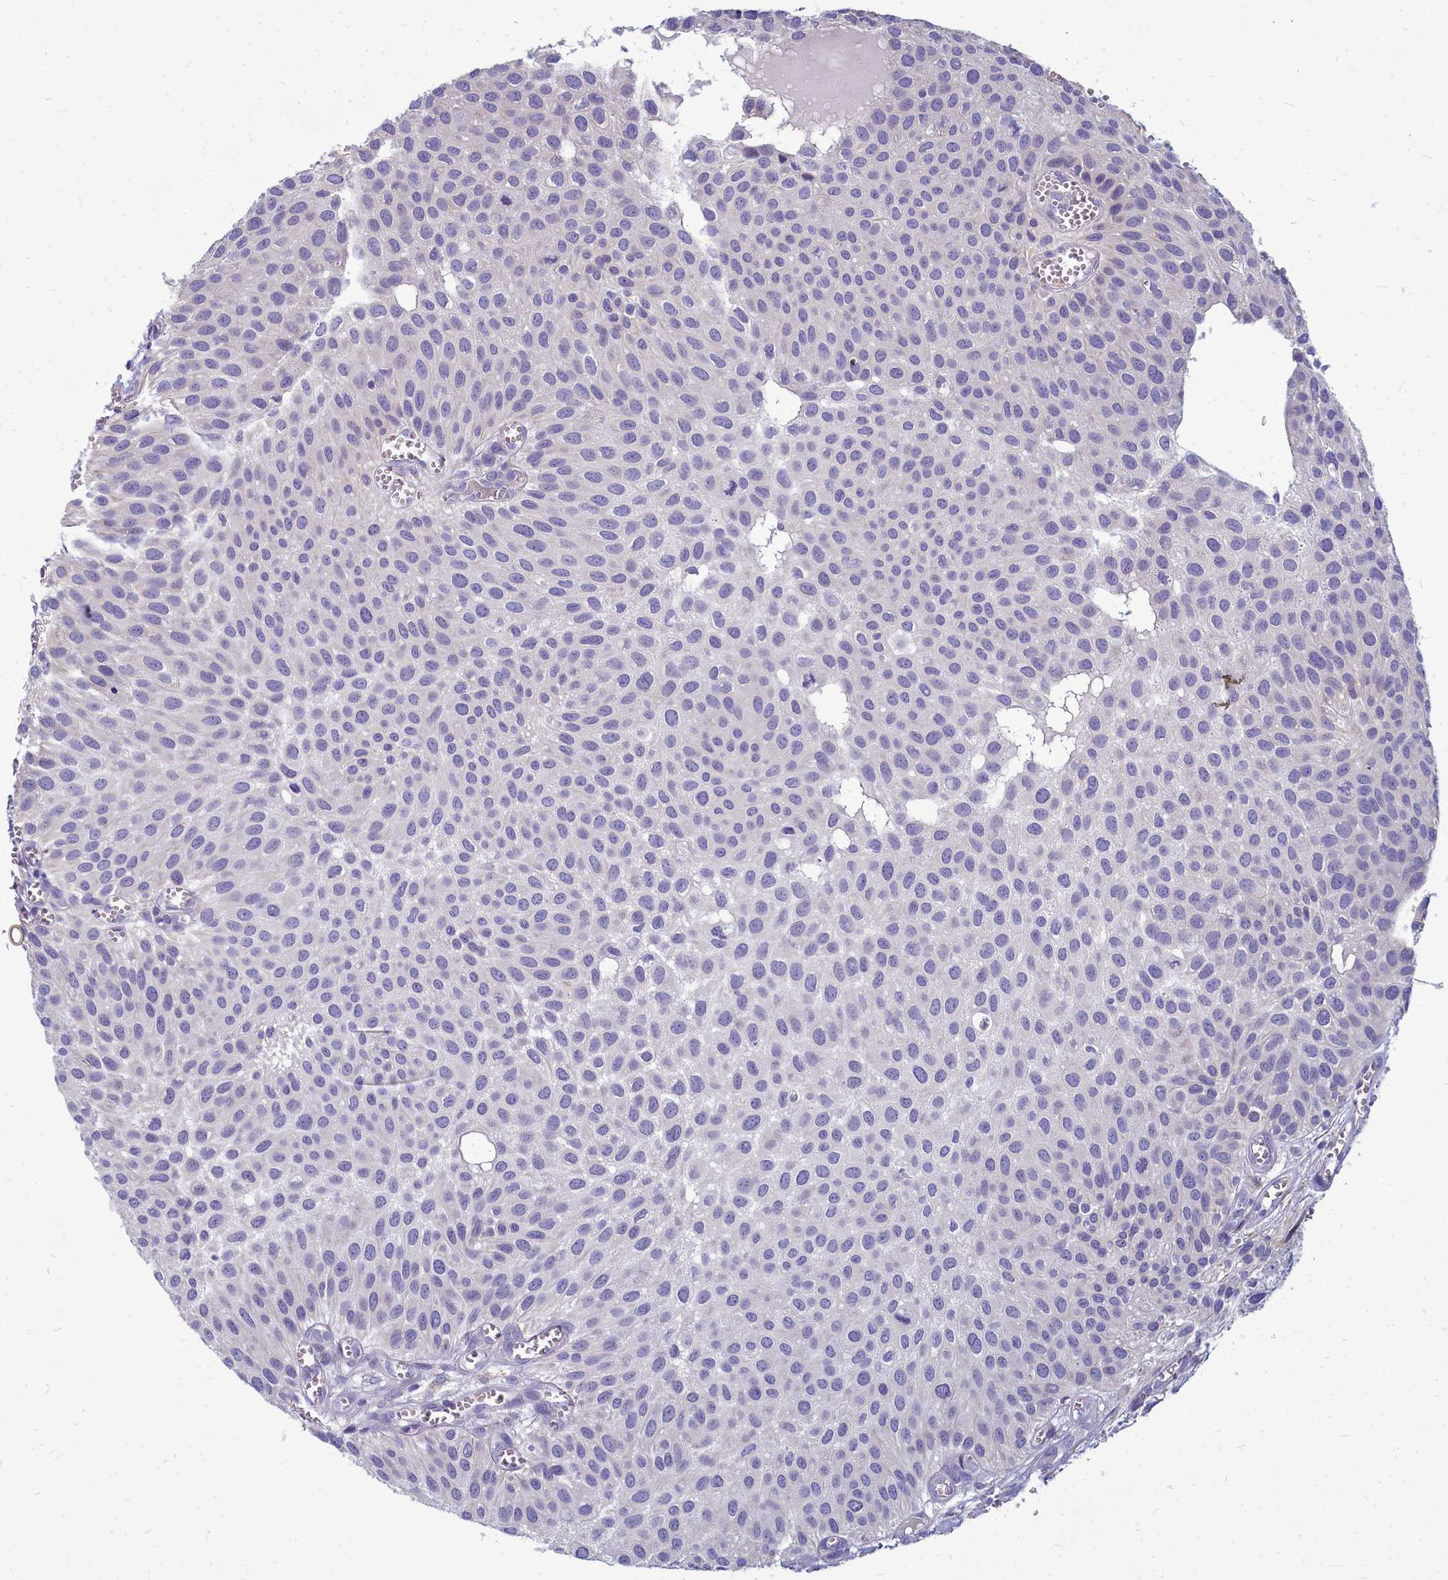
{"staining": {"intensity": "negative", "quantity": "none", "location": "none"}, "tissue": "urothelial cancer", "cell_type": "Tumor cells", "image_type": "cancer", "snomed": [{"axis": "morphology", "description": "Urothelial carcinoma, Low grade"}, {"axis": "topography", "description": "Urinary bladder"}], "caption": "High magnification brightfield microscopy of urothelial cancer stained with DAB (brown) and counterstained with hematoxylin (blue): tumor cells show no significant expression.", "gene": "SMPD4", "patient": {"sex": "male", "age": 88}}